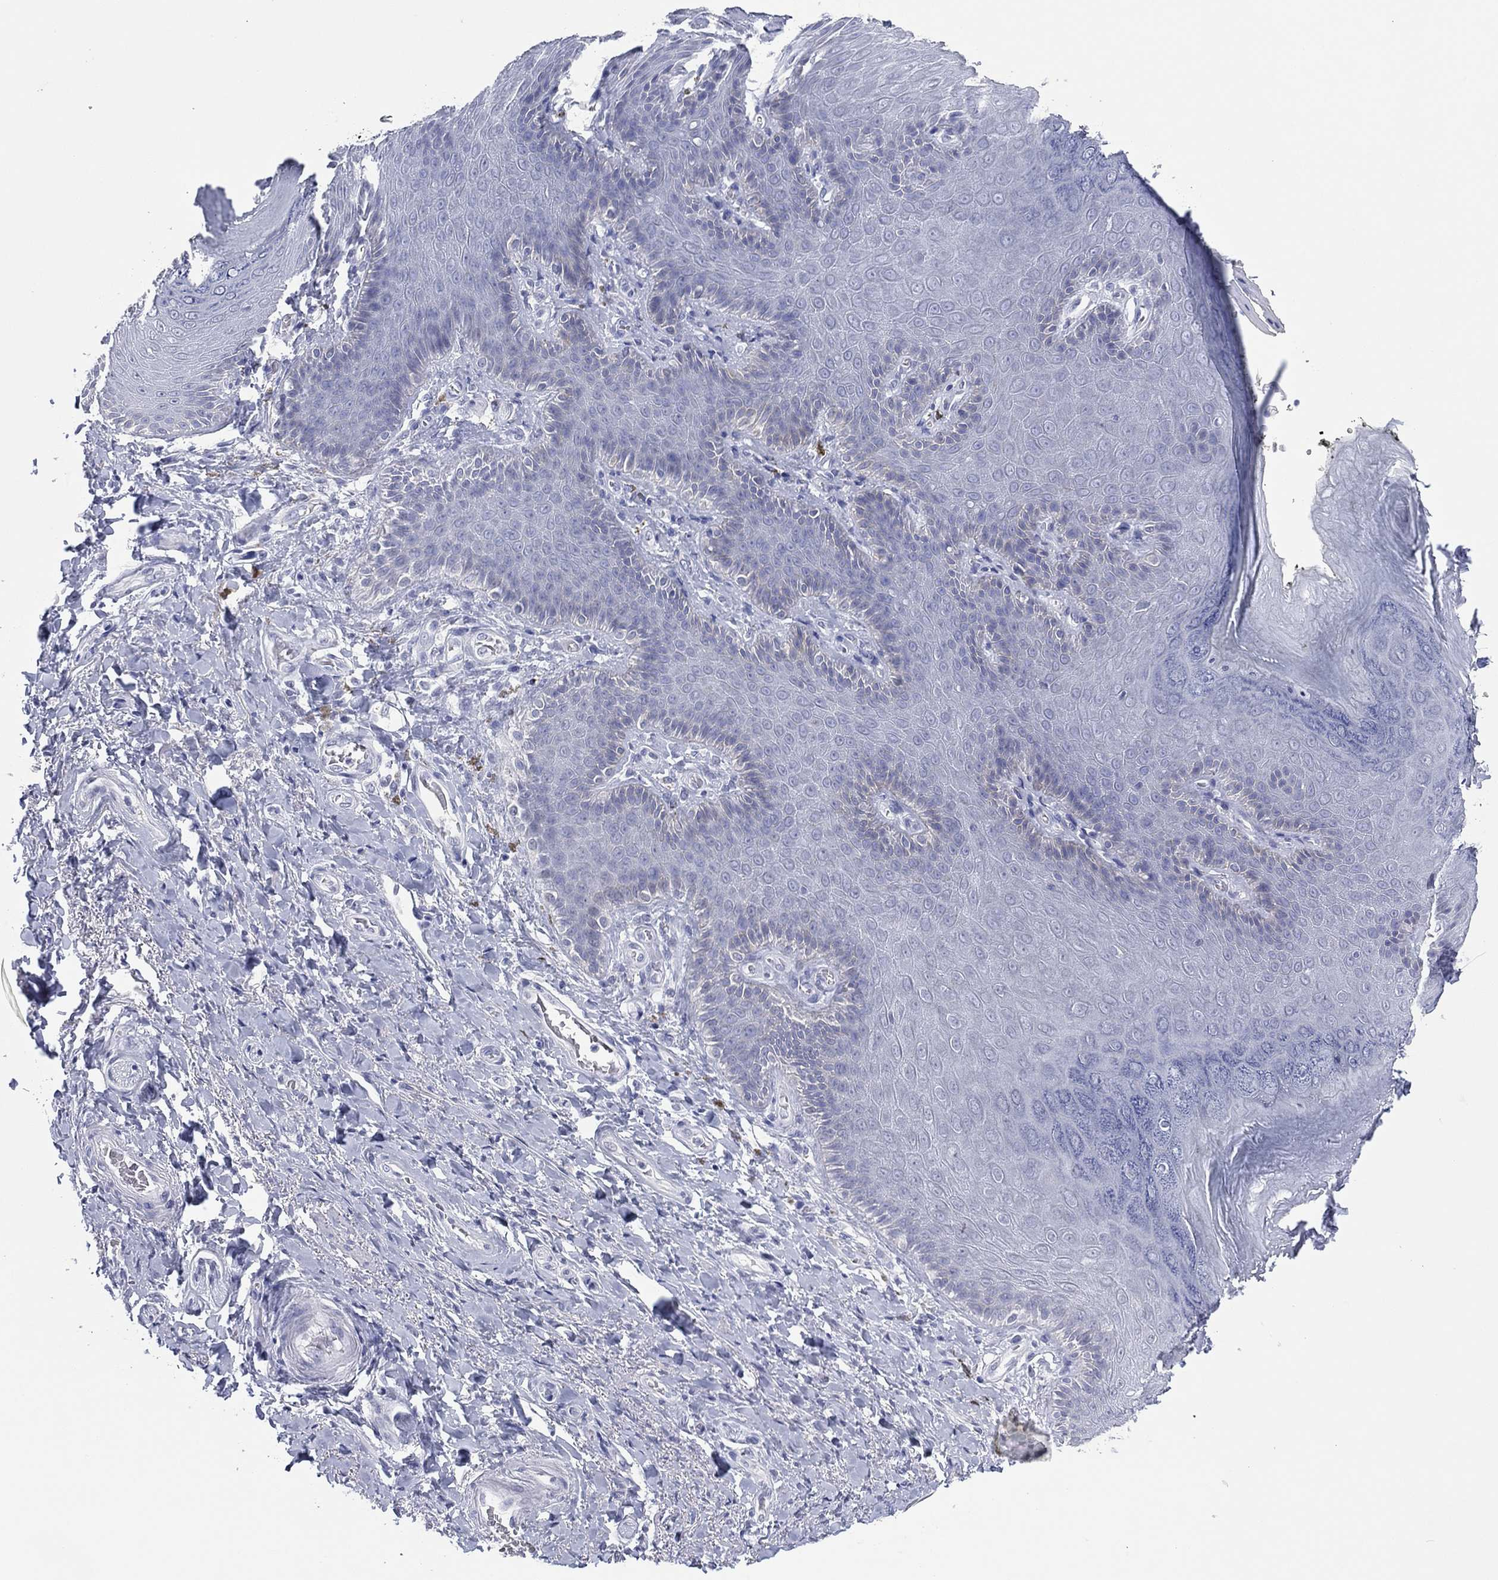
{"staining": {"intensity": "negative", "quantity": "none", "location": "none"}, "tissue": "adipose tissue", "cell_type": "Adipocytes", "image_type": "normal", "snomed": [{"axis": "morphology", "description": "Normal tissue, NOS"}, {"axis": "topography", "description": "Anal"}, {"axis": "topography", "description": "Peripheral nerve tissue"}], "caption": "Histopathology image shows no significant protein staining in adipocytes of unremarkable adipose tissue.", "gene": "UTF1", "patient": {"sex": "male", "age": 53}}